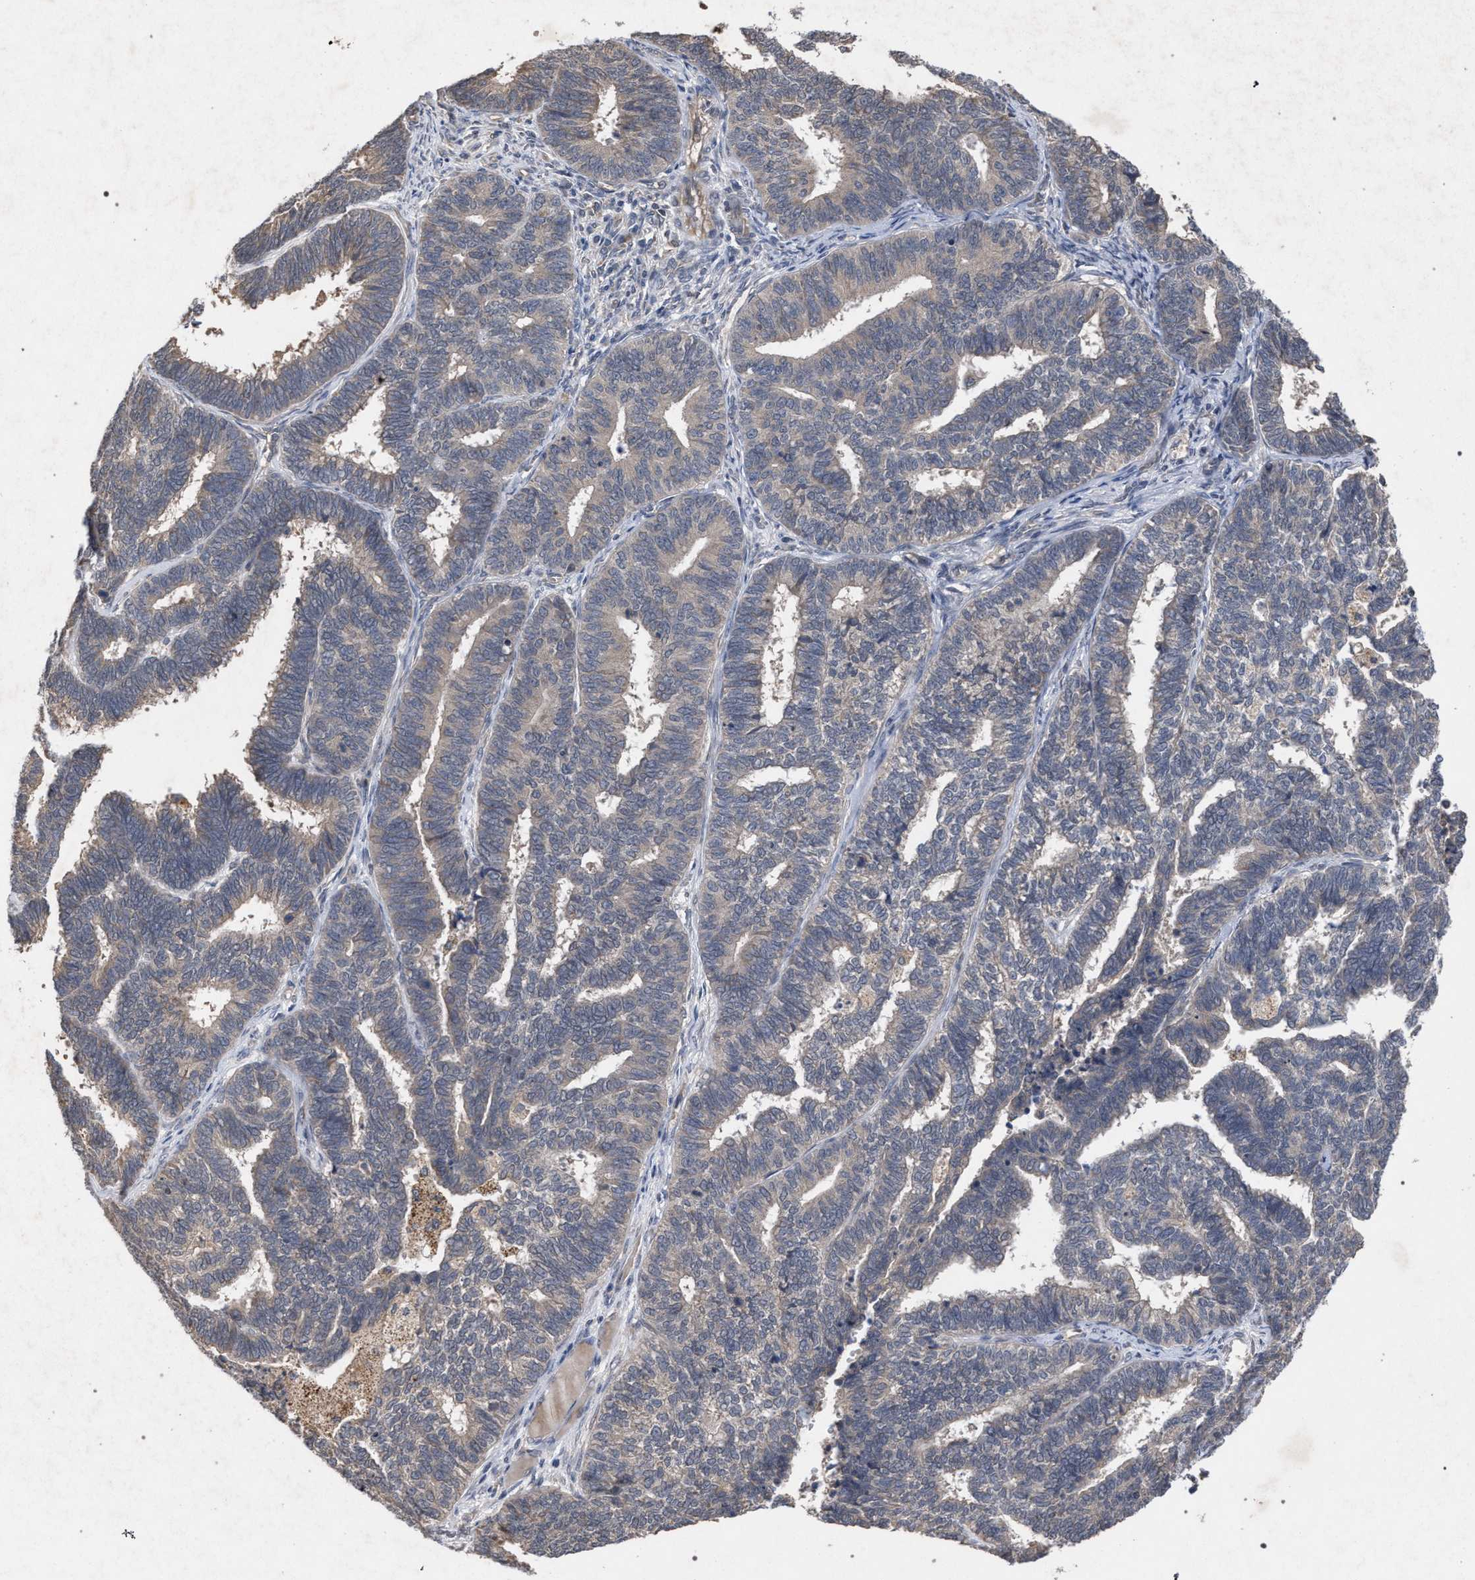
{"staining": {"intensity": "weak", "quantity": "<25%", "location": "cytoplasmic/membranous"}, "tissue": "endometrial cancer", "cell_type": "Tumor cells", "image_type": "cancer", "snomed": [{"axis": "morphology", "description": "Adenocarcinoma, NOS"}, {"axis": "topography", "description": "Endometrium"}], "caption": "Immunohistochemistry (IHC) photomicrograph of endometrial cancer stained for a protein (brown), which reveals no positivity in tumor cells.", "gene": "SLC4A4", "patient": {"sex": "female", "age": 70}}